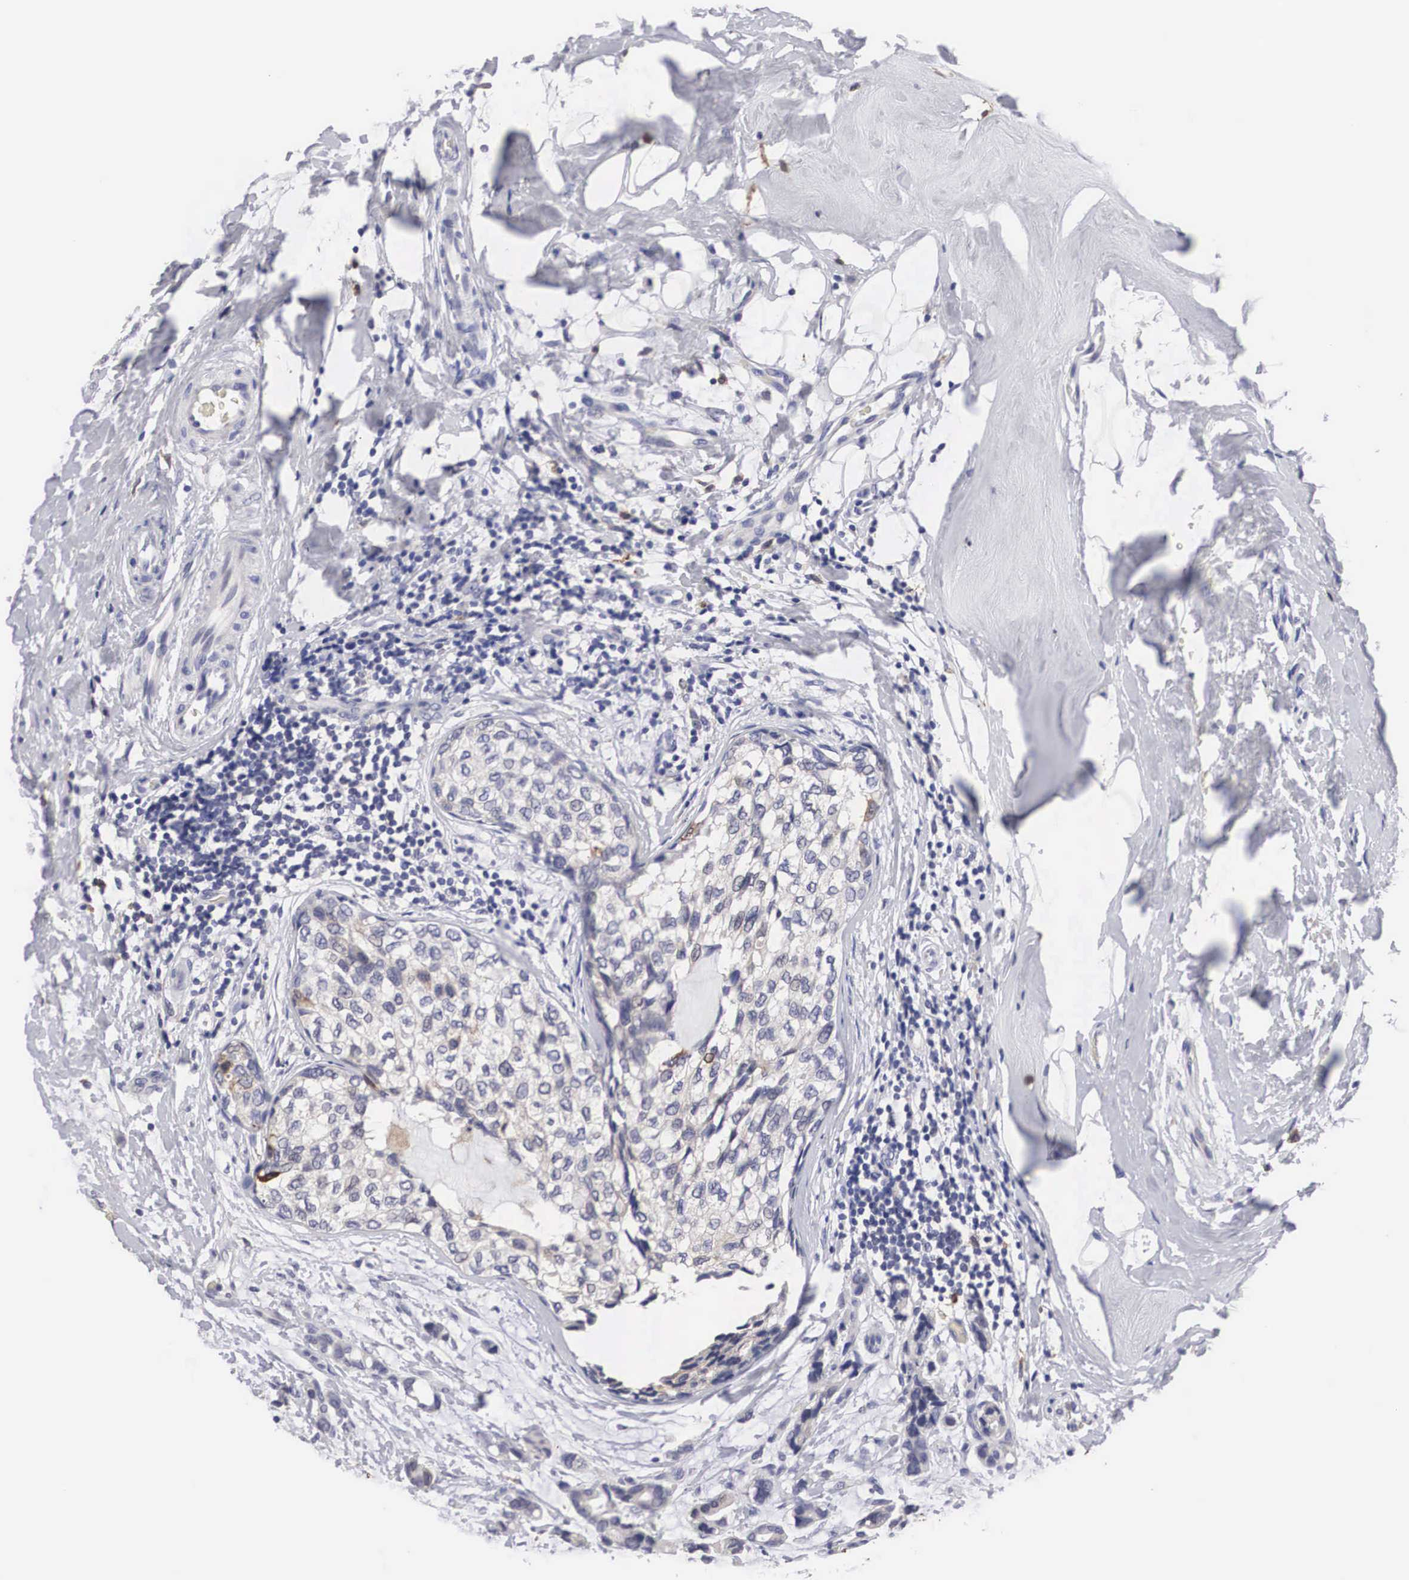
{"staining": {"intensity": "weak", "quantity": "<25%", "location": "cytoplasmic/membranous"}, "tissue": "breast cancer", "cell_type": "Tumor cells", "image_type": "cancer", "snomed": [{"axis": "morphology", "description": "Duct carcinoma"}, {"axis": "topography", "description": "Breast"}], "caption": "An IHC micrograph of breast intraductal carcinoma is shown. There is no staining in tumor cells of breast intraductal carcinoma. (Brightfield microscopy of DAB immunohistochemistry at high magnification).", "gene": "HMOX1", "patient": {"sex": "female", "age": 69}}